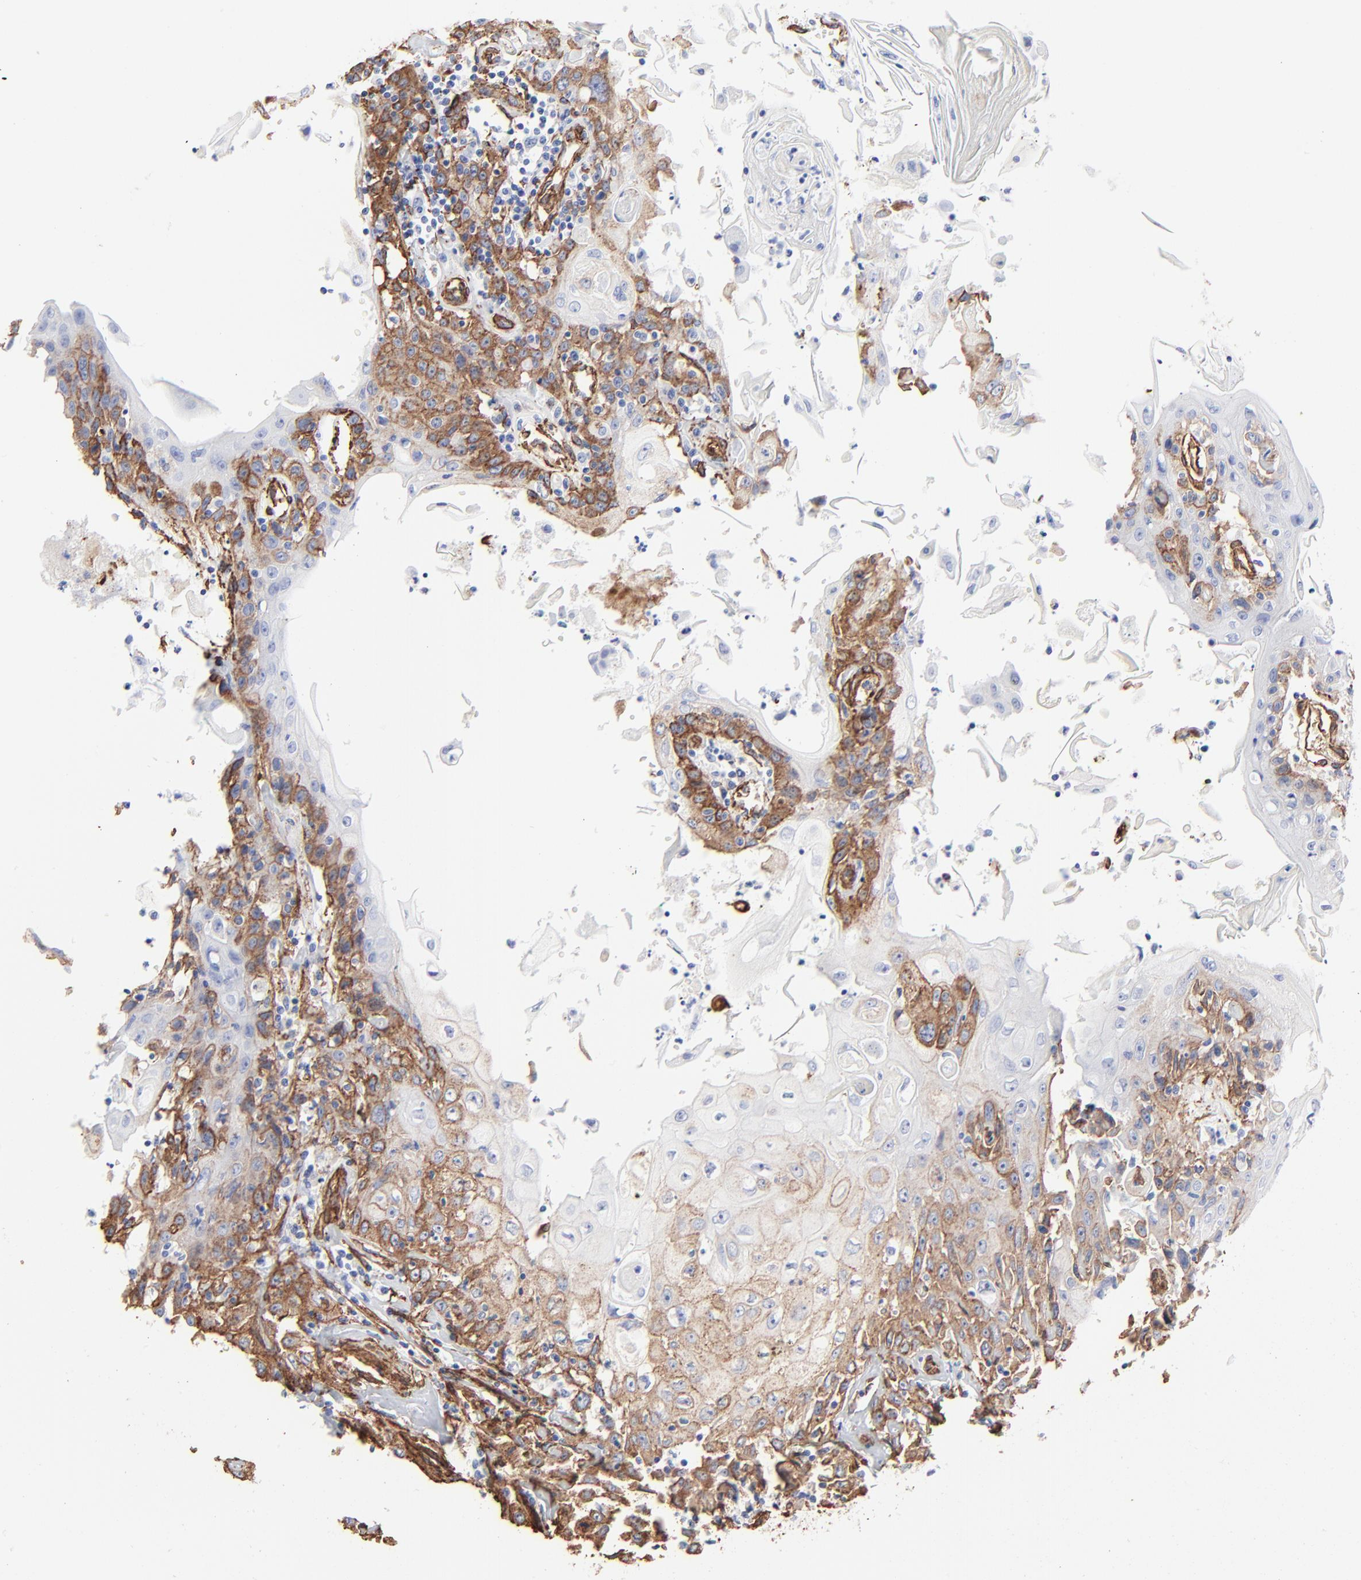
{"staining": {"intensity": "strong", "quantity": "25%-75%", "location": "cytoplasmic/membranous"}, "tissue": "head and neck cancer", "cell_type": "Tumor cells", "image_type": "cancer", "snomed": [{"axis": "morphology", "description": "Squamous cell carcinoma, NOS"}, {"axis": "topography", "description": "Oral tissue"}, {"axis": "topography", "description": "Head-Neck"}], "caption": "Tumor cells exhibit strong cytoplasmic/membranous expression in about 25%-75% of cells in head and neck cancer.", "gene": "CAV1", "patient": {"sex": "female", "age": 76}}